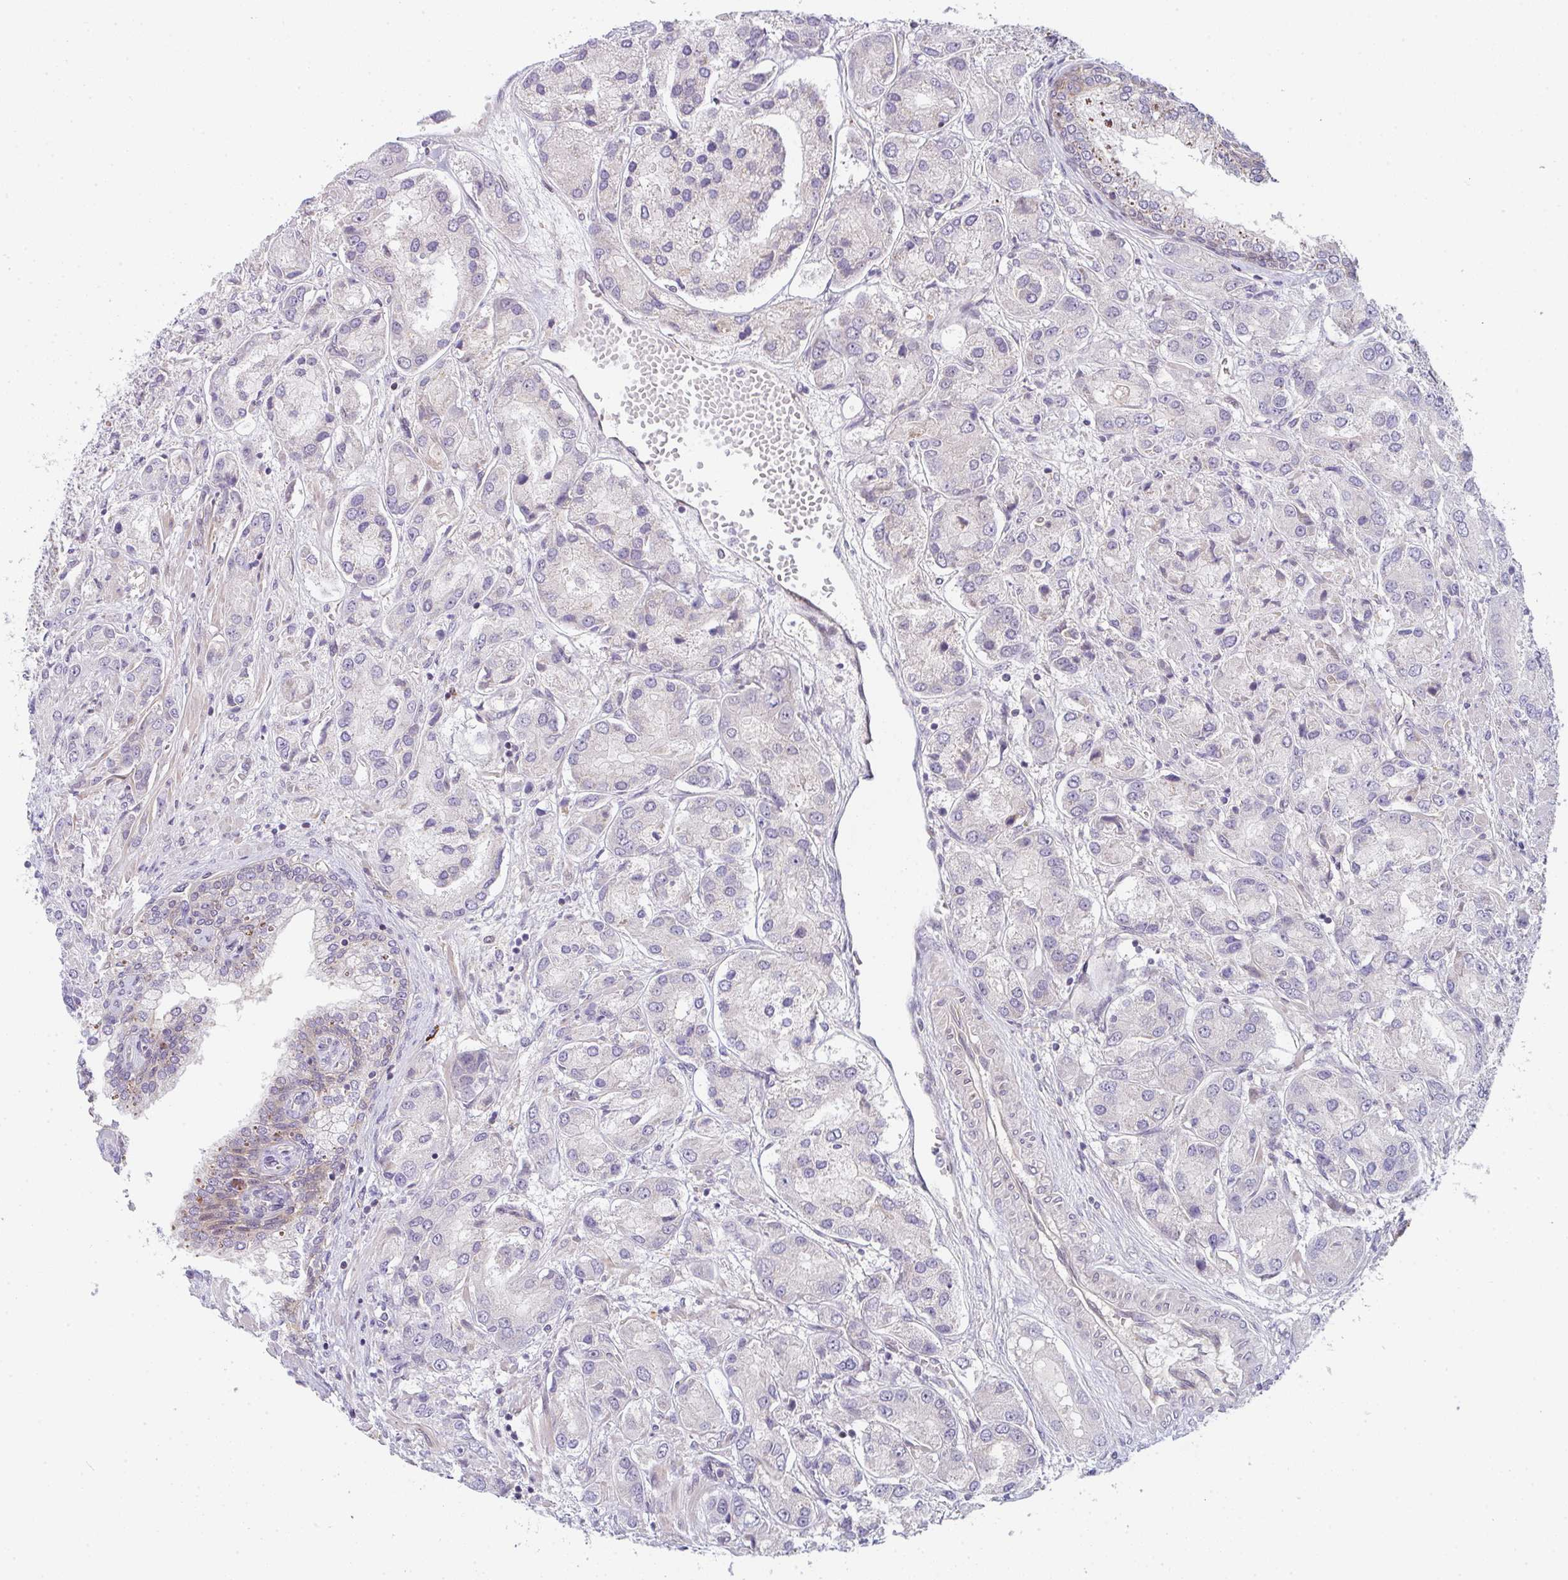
{"staining": {"intensity": "negative", "quantity": "none", "location": "none"}, "tissue": "prostate cancer", "cell_type": "Tumor cells", "image_type": "cancer", "snomed": [{"axis": "morphology", "description": "Adenocarcinoma, High grade"}, {"axis": "topography", "description": "Prostate"}], "caption": "IHC image of prostate cancer (high-grade adenocarcinoma) stained for a protein (brown), which shows no expression in tumor cells.", "gene": "TNFRSF10A", "patient": {"sex": "male", "age": 67}}